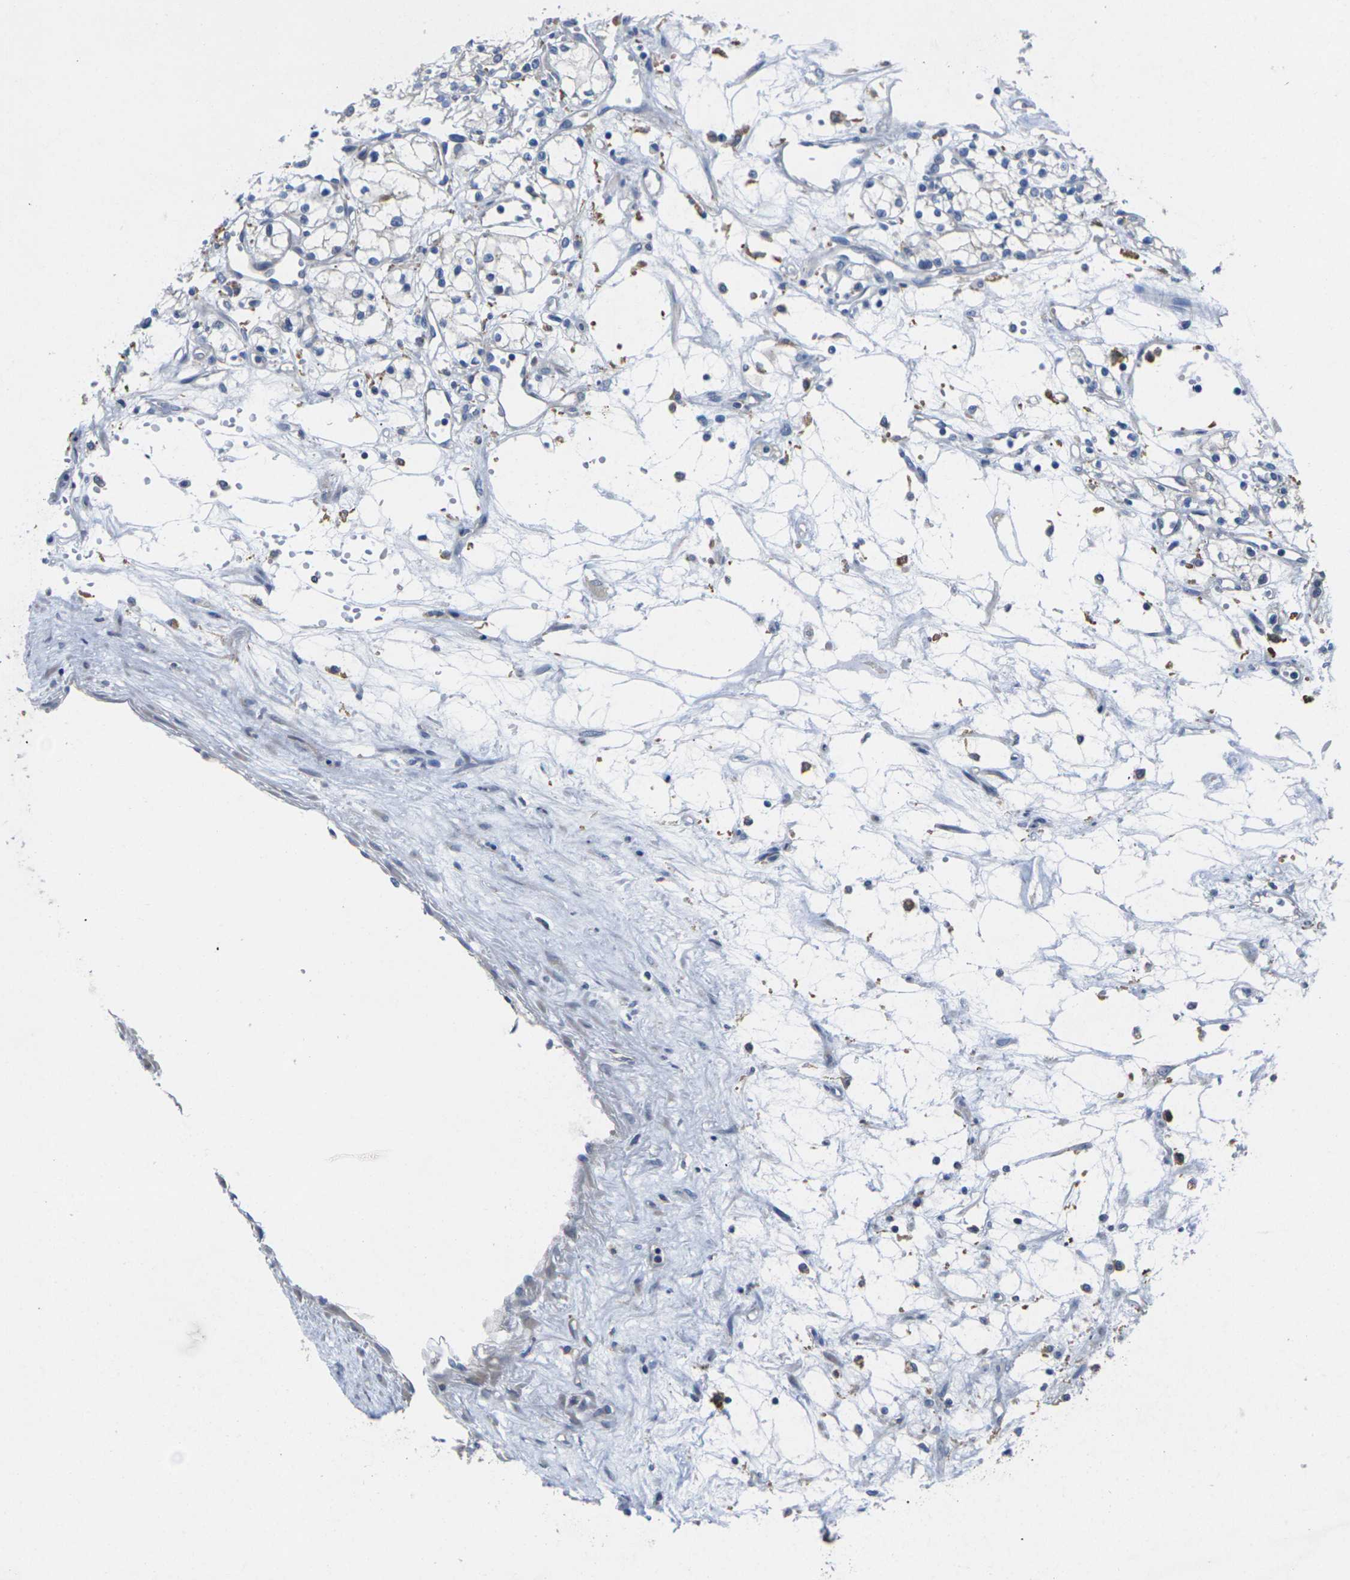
{"staining": {"intensity": "negative", "quantity": "none", "location": "none"}, "tissue": "renal cancer", "cell_type": "Tumor cells", "image_type": "cancer", "snomed": [{"axis": "morphology", "description": "Normal tissue, NOS"}, {"axis": "morphology", "description": "Adenocarcinoma, NOS"}, {"axis": "topography", "description": "Kidney"}], "caption": "This is an immunohistochemistry (IHC) photomicrograph of renal adenocarcinoma. There is no positivity in tumor cells.", "gene": "SCNN1A", "patient": {"sex": "male", "age": 59}}